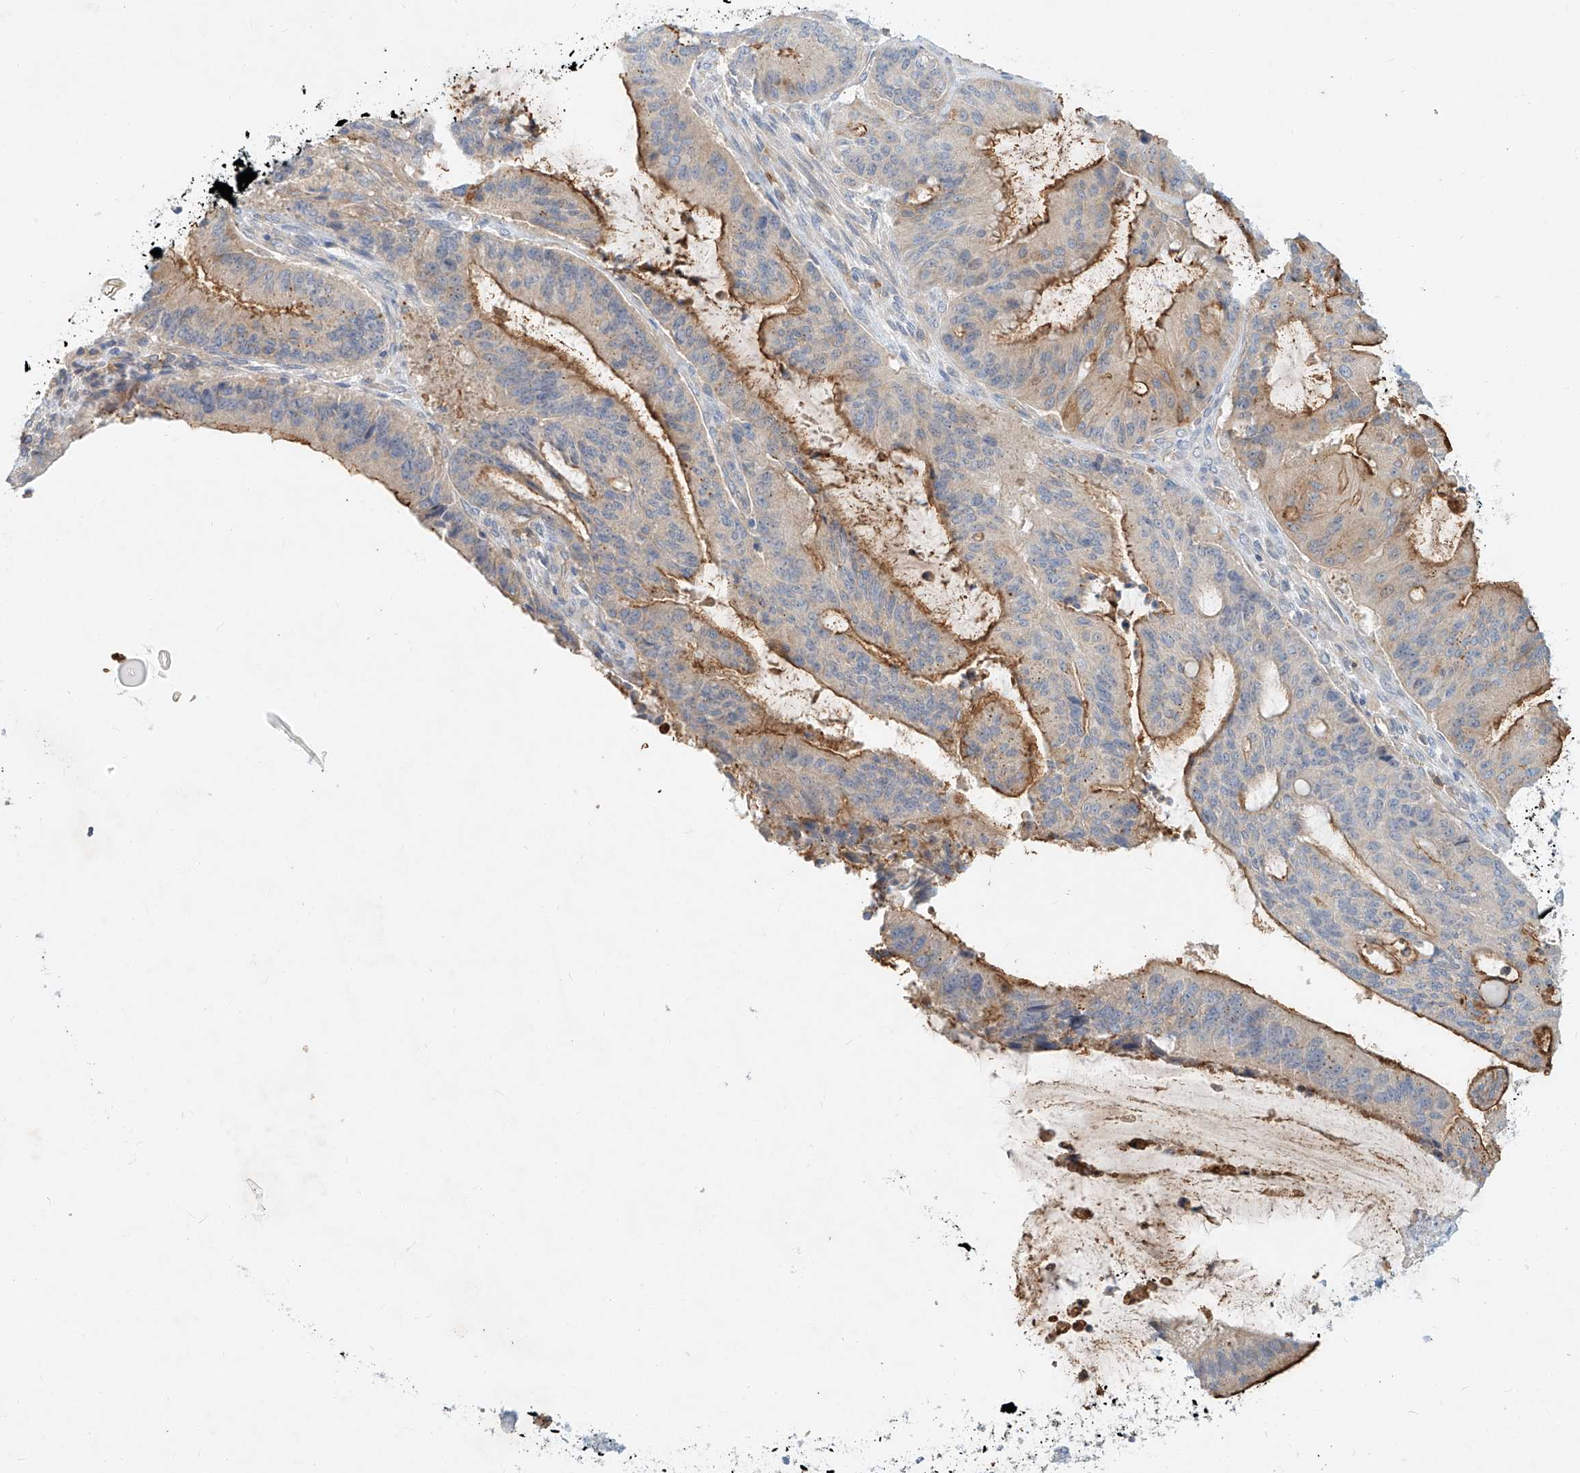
{"staining": {"intensity": "moderate", "quantity": "<25%", "location": "cytoplasmic/membranous"}, "tissue": "pancreatic cancer", "cell_type": "Tumor cells", "image_type": "cancer", "snomed": [{"axis": "morphology", "description": "Adenocarcinoma, NOS"}, {"axis": "topography", "description": "Pancreas"}], "caption": "Approximately <25% of tumor cells in pancreatic cancer (adenocarcinoma) display moderate cytoplasmic/membranous protein staining as visualized by brown immunohistochemical staining.", "gene": "SYTL3", "patient": {"sex": "female", "age": 61}}